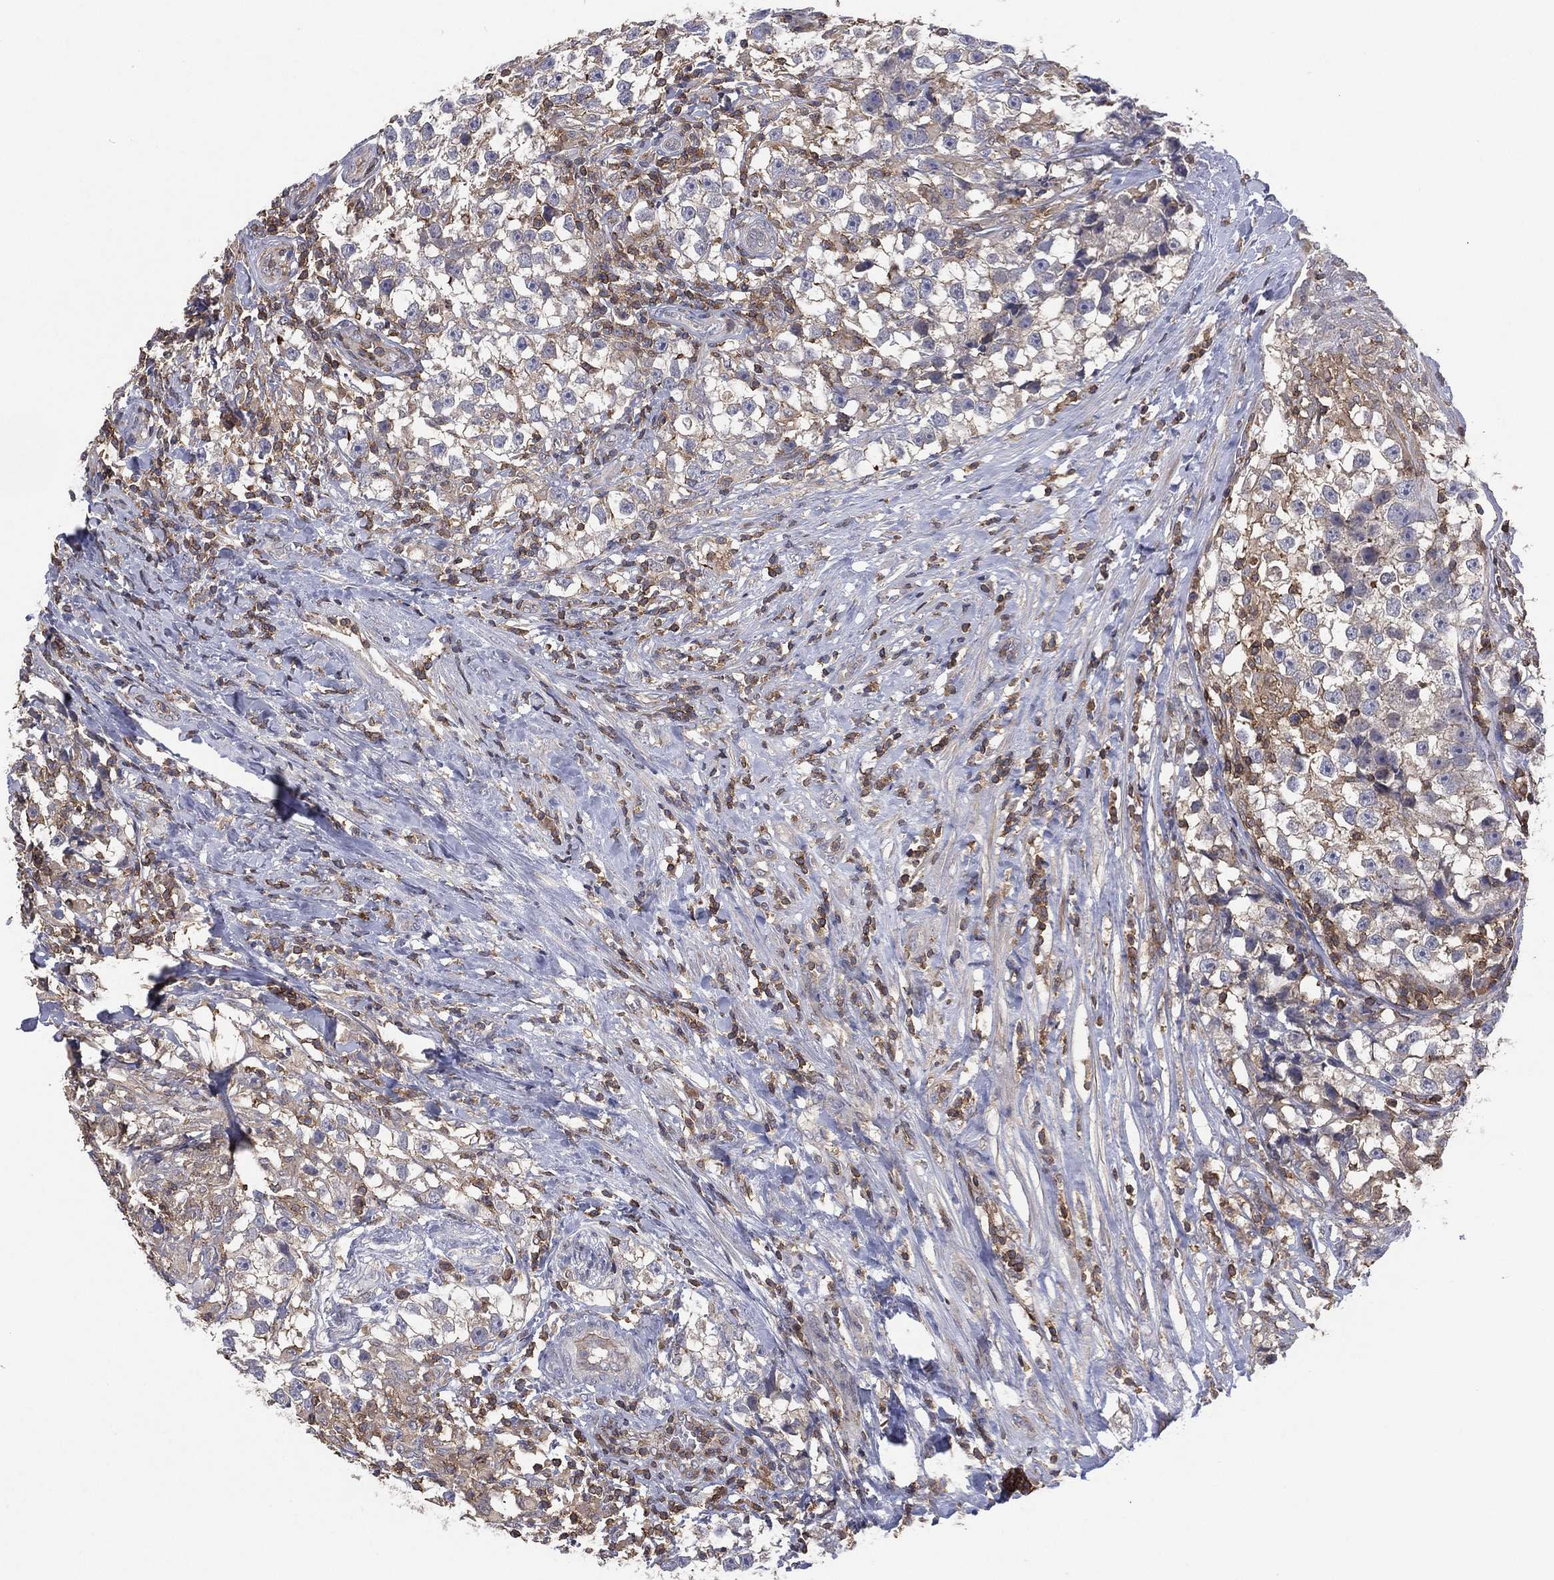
{"staining": {"intensity": "weak", "quantity": "25%-75%", "location": "cytoplasmic/membranous"}, "tissue": "testis cancer", "cell_type": "Tumor cells", "image_type": "cancer", "snomed": [{"axis": "morphology", "description": "Seminoma, NOS"}, {"axis": "topography", "description": "Testis"}], "caption": "Immunohistochemical staining of human testis seminoma shows weak cytoplasmic/membranous protein positivity in about 25%-75% of tumor cells.", "gene": "DOCK8", "patient": {"sex": "male", "age": 46}}